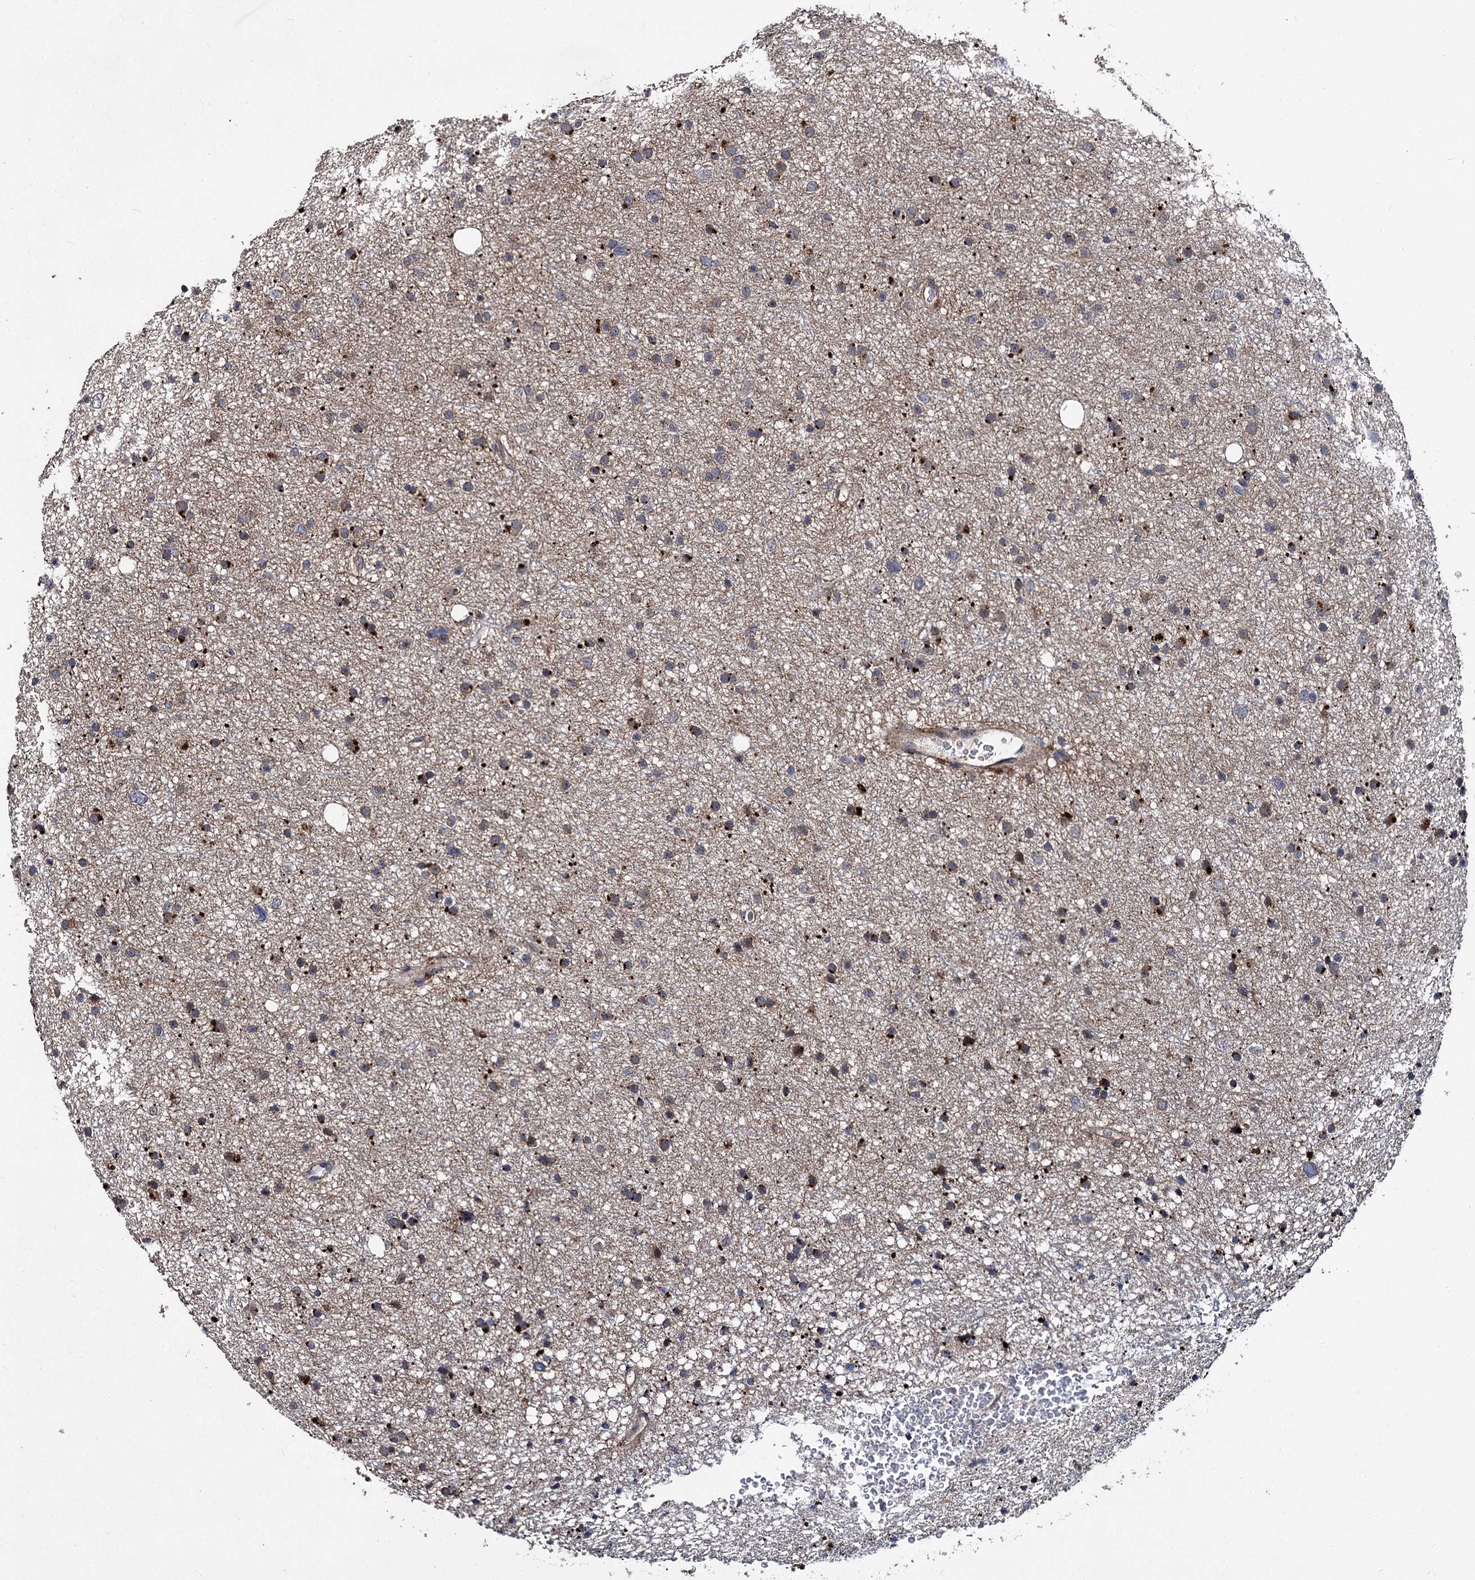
{"staining": {"intensity": "weak", "quantity": "<25%", "location": "cytoplasmic/membranous"}, "tissue": "glioma", "cell_type": "Tumor cells", "image_type": "cancer", "snomed": [{"axis": "morphology", "description": "Glioma, malignant, Low grade"}, {"axis": "topography", "description": "Cerebral cortex"}], "caption": "Micrograph shows no protein positivity in tumor cells of malignant glioma (low-grade) tissue.", "gene": "BCL2L2", "patient": {"sex": "female", "age": 39}}